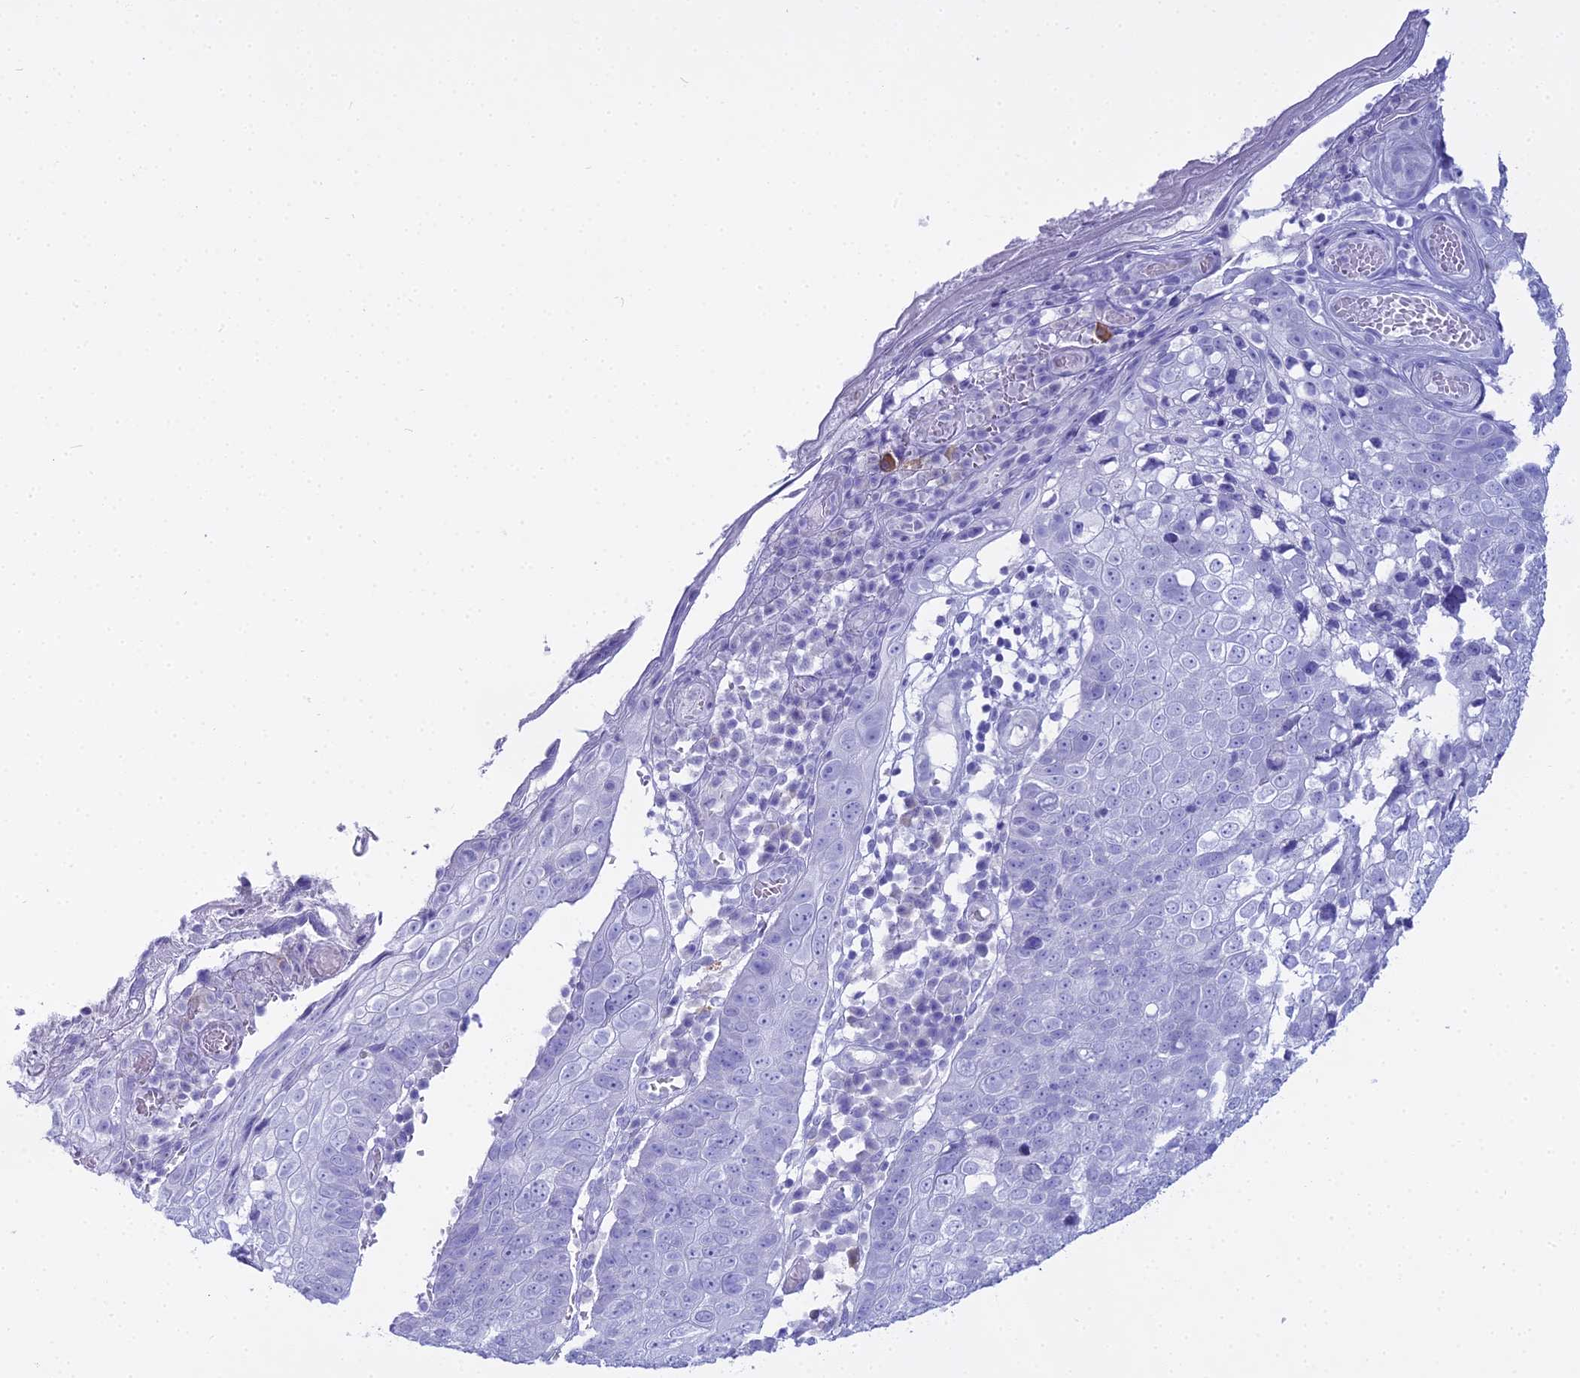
{"staining": {"intensity": "negative", "quantity": "none", "location": "none"}, "tissue": "skin cancer", "cell_type": "Tumor cells", "image_type": "cancer", "snomed": [{"axis": "morphology", "description": "Squamous cell carcinoma, NOS"}, {"axis": "topography", "description": "Skin"}], "caption": "High magnification brightfield microscopy of skin cancer (squamous cell carcinoma) stained with DAB (3,3'-diaminobenzidine) (brown) and counterstained with hematoxylin (blue): tumor cells show no significant expression.", "gene": "CGB2", "patient": {"sex": "male", "age": 71}}